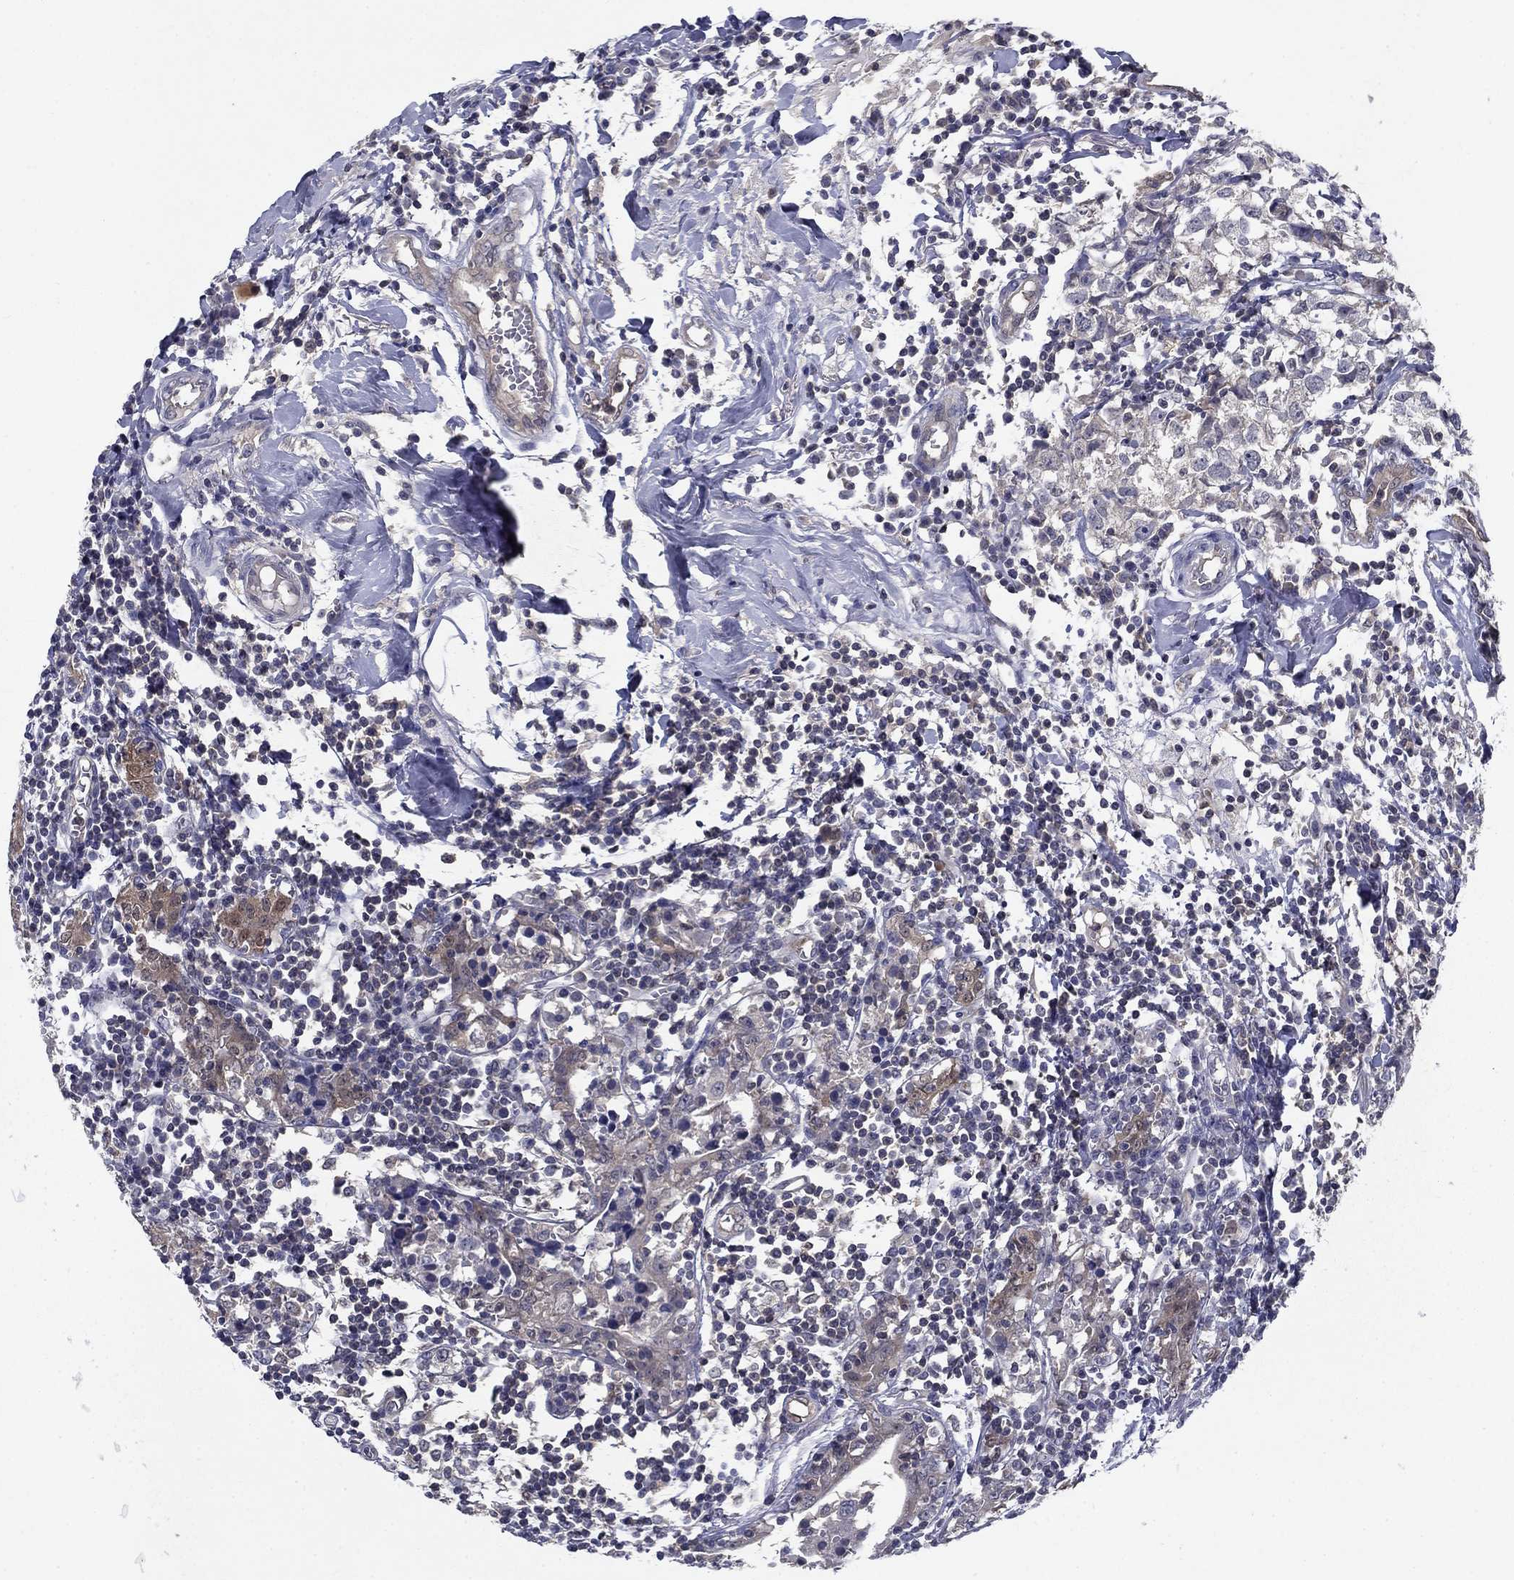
{"staining": {"intensity": "negative", "quantity": "none", "location": "none"}, "tissue": "breast cancer", "cell_type": "Tumor cells", "image_type": "cancer", "snomed": [{"axis": "morphology", "description": "Duct carcinoma"}, {"axis": "topography", "description": "Breast"}], "caption": "Human infiltrating ductal carcinoma (breast) stained for a protein using IHC reveals no staining in tumor cells.", "gene": "GLTP", "patient": {"sex": "female", "age": 30}}